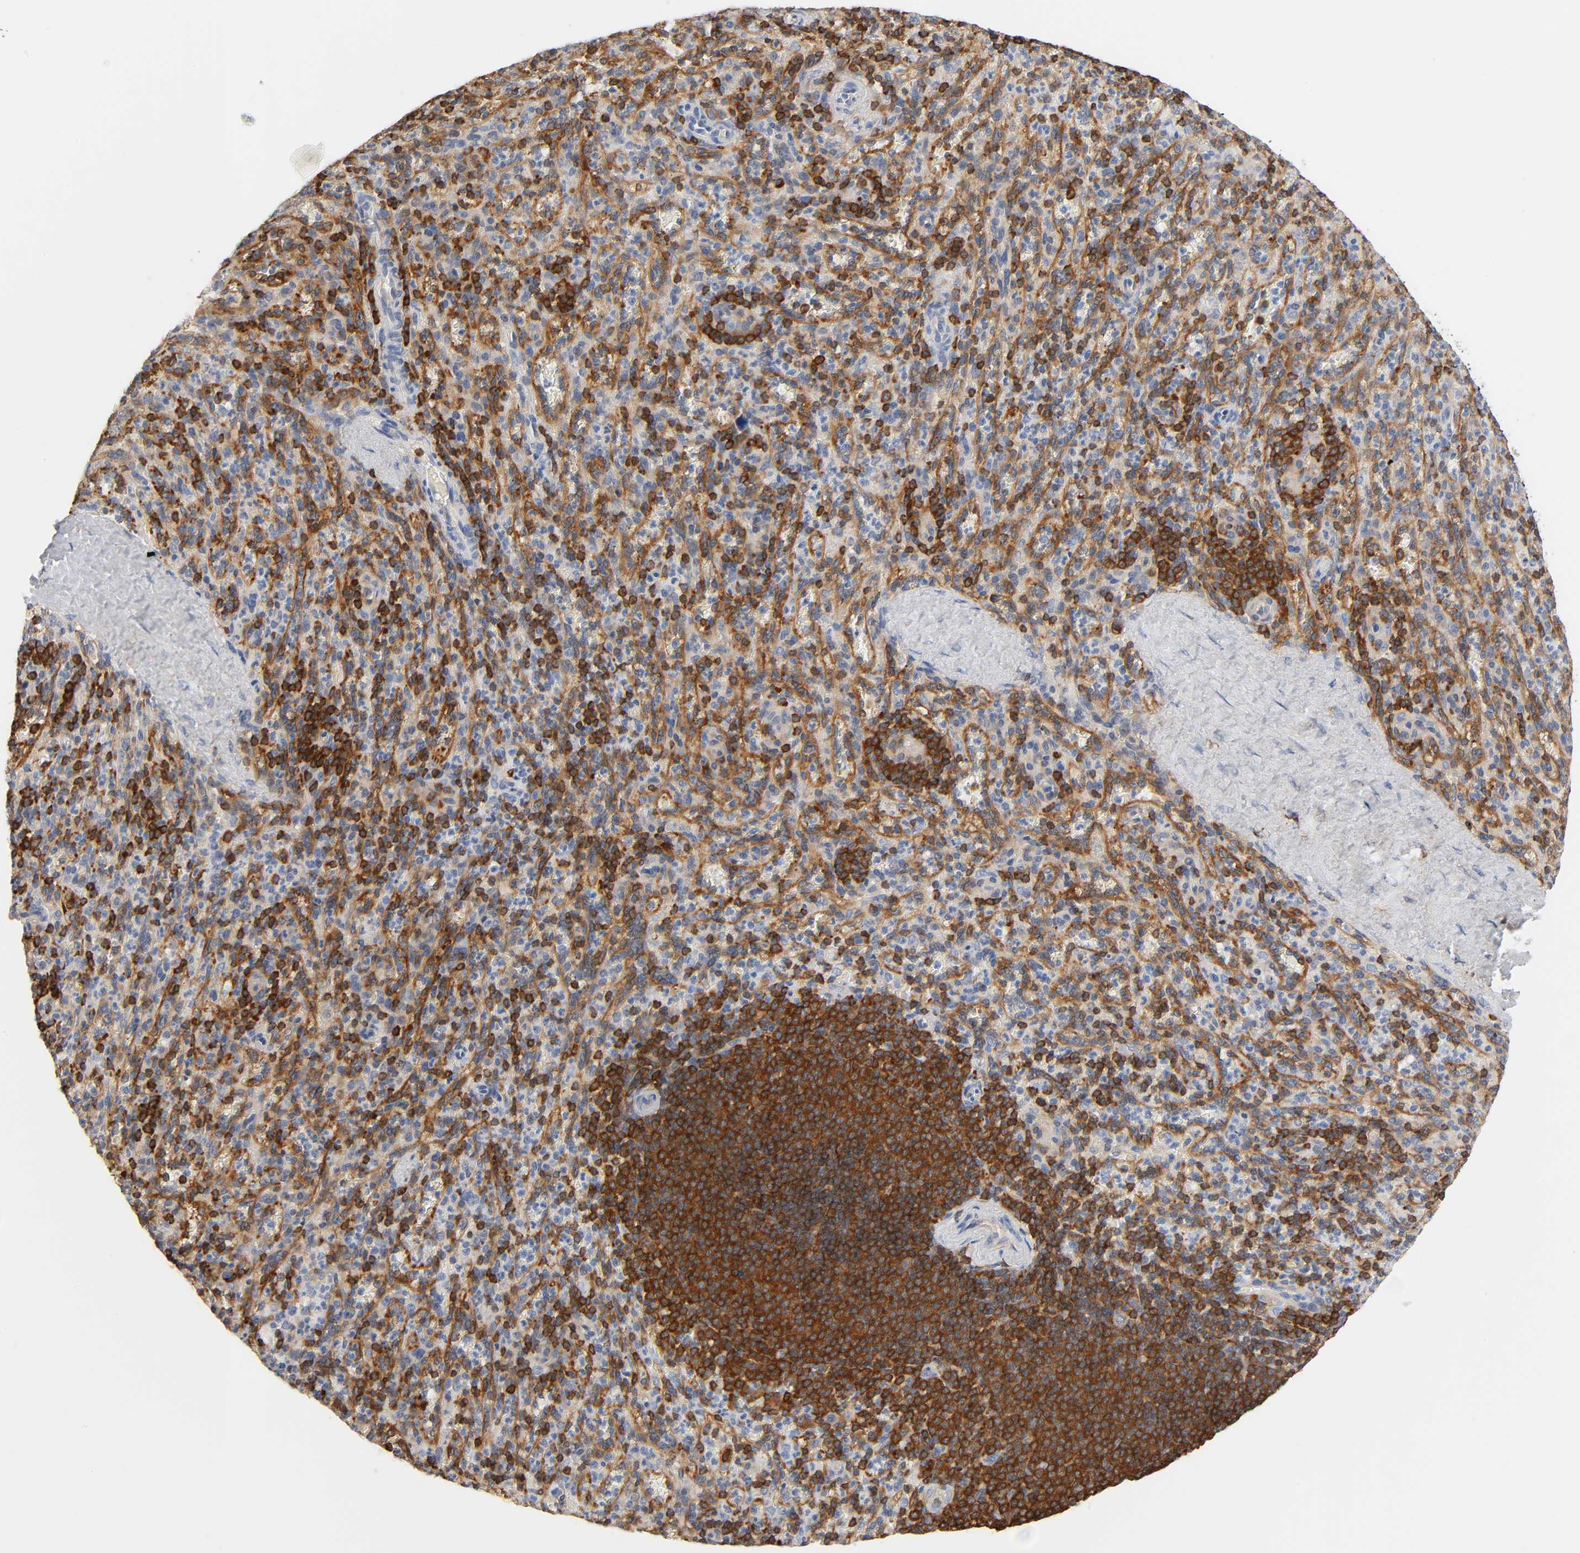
{"staining": {"intensity": "strong", "quantity": "<25%", "location": "cytoplasmic/membranous"}, "tissue": "spleen", "cell_type": "Cells in red pulp", "image_type": "normal", "snomed": [{"axis": "morphology", "description": "Normal tissue, NOS"}, {"axis": "topography", "description": "Spleen"}], "caption": "Immunohistochemical staining of unremarkable spleen displays strong cytoplasmic/membranous protein expression in about <25% of cells in red pulp.", "gene": "BIN1", "patient": {"sex": "male", "age": 36}}